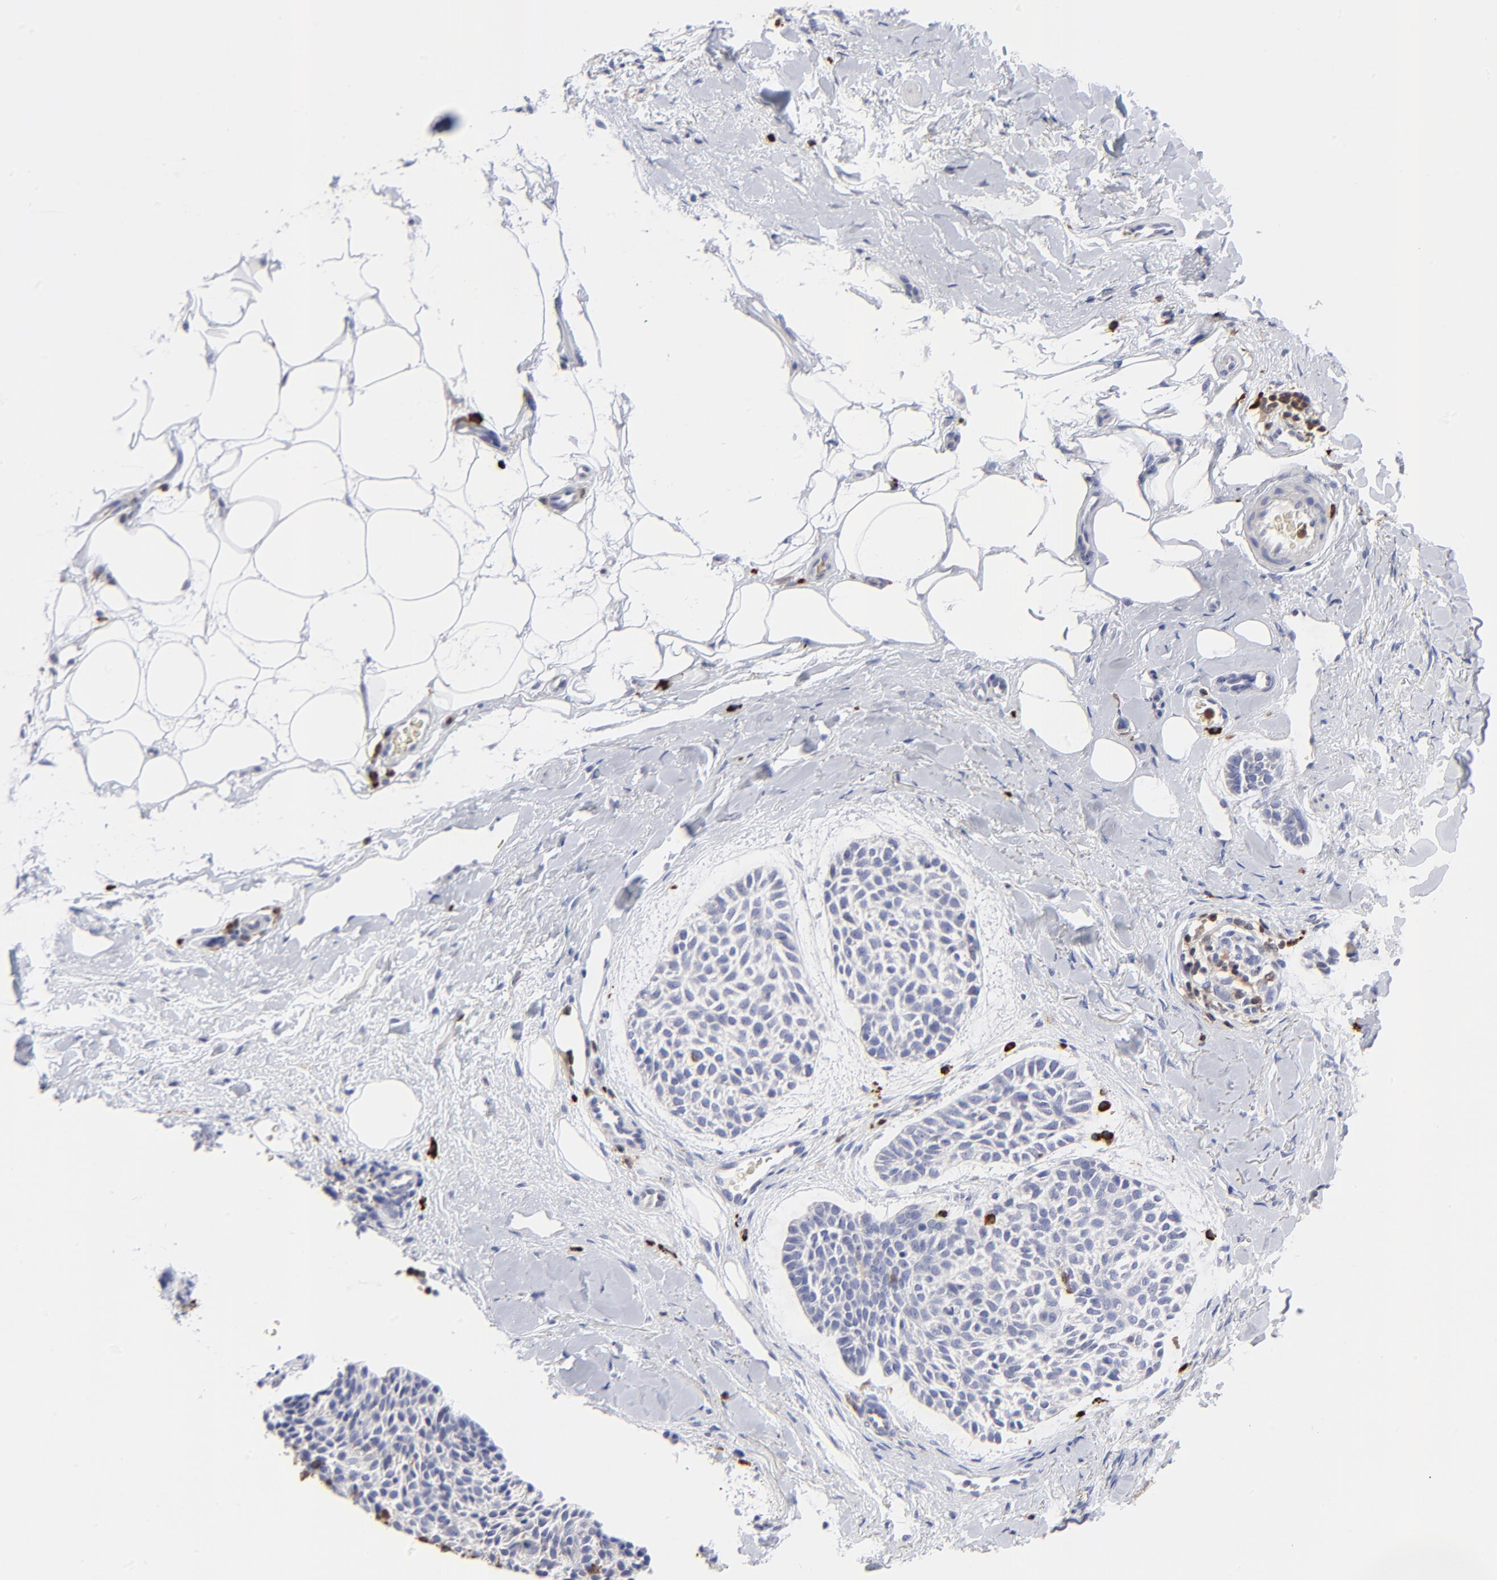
{"staining": {"intensity": "negative", "quantity": "none", "location": "none"}, "tissue": "skin cancer", "cell_type": "Tumor cells", "image_type": "cancer", "snomed": [{"axis": "morphology", "description": "Normal tissue, NOS"}, {"axis": "morphology", "description": "Basal cell carcinoma"}, {"axis": "topography", "description": "Skin"}], "caption": "Skin cancer was stained to show a protein in brown. There is no significant positivity in tumor cells.", "gene": "TBXT", "patient": {"sex": "female", "age": 70}}